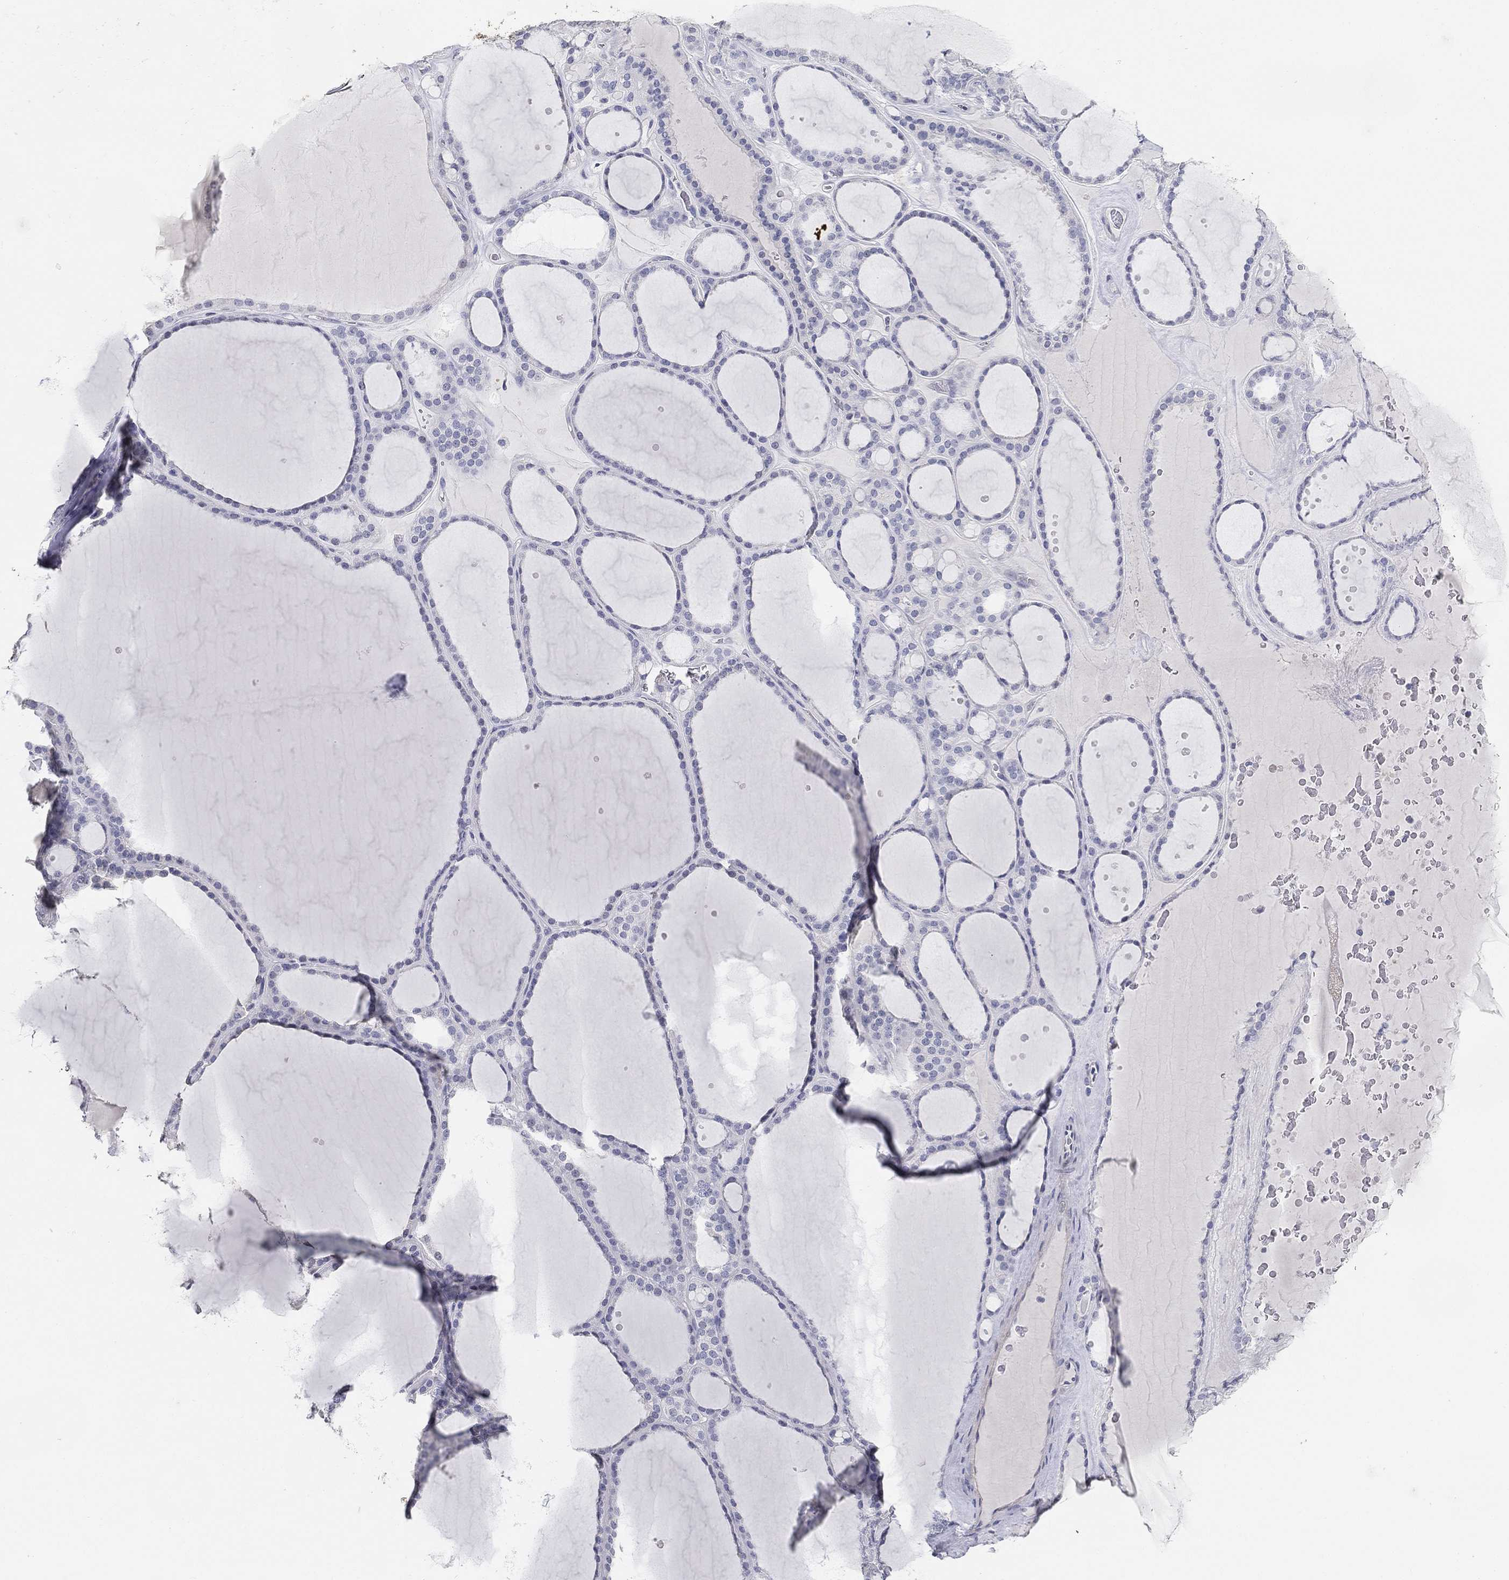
{"staining": {"intensity": "negative", "quantity": "none", "location": "none"}, "tissue": "thyroid gland", "cell_type": "Glandular cells", "image_type": "normal", "snomed": [{"axis": "morphology", "description": "Normal tissue, NOS"}, {"axis": "topography", "description": "Thyroid gland"}], "caption": "High magnification brightfield microscopy of normal thyroid gland stained with DAB (3,3'-diaminobenzidine) (brown) and counterstained with hematoxylin (blue): glandular cells show no significant positivity.", "gene": "GPR61", "patient": {"sex": "male", "age": 63}}